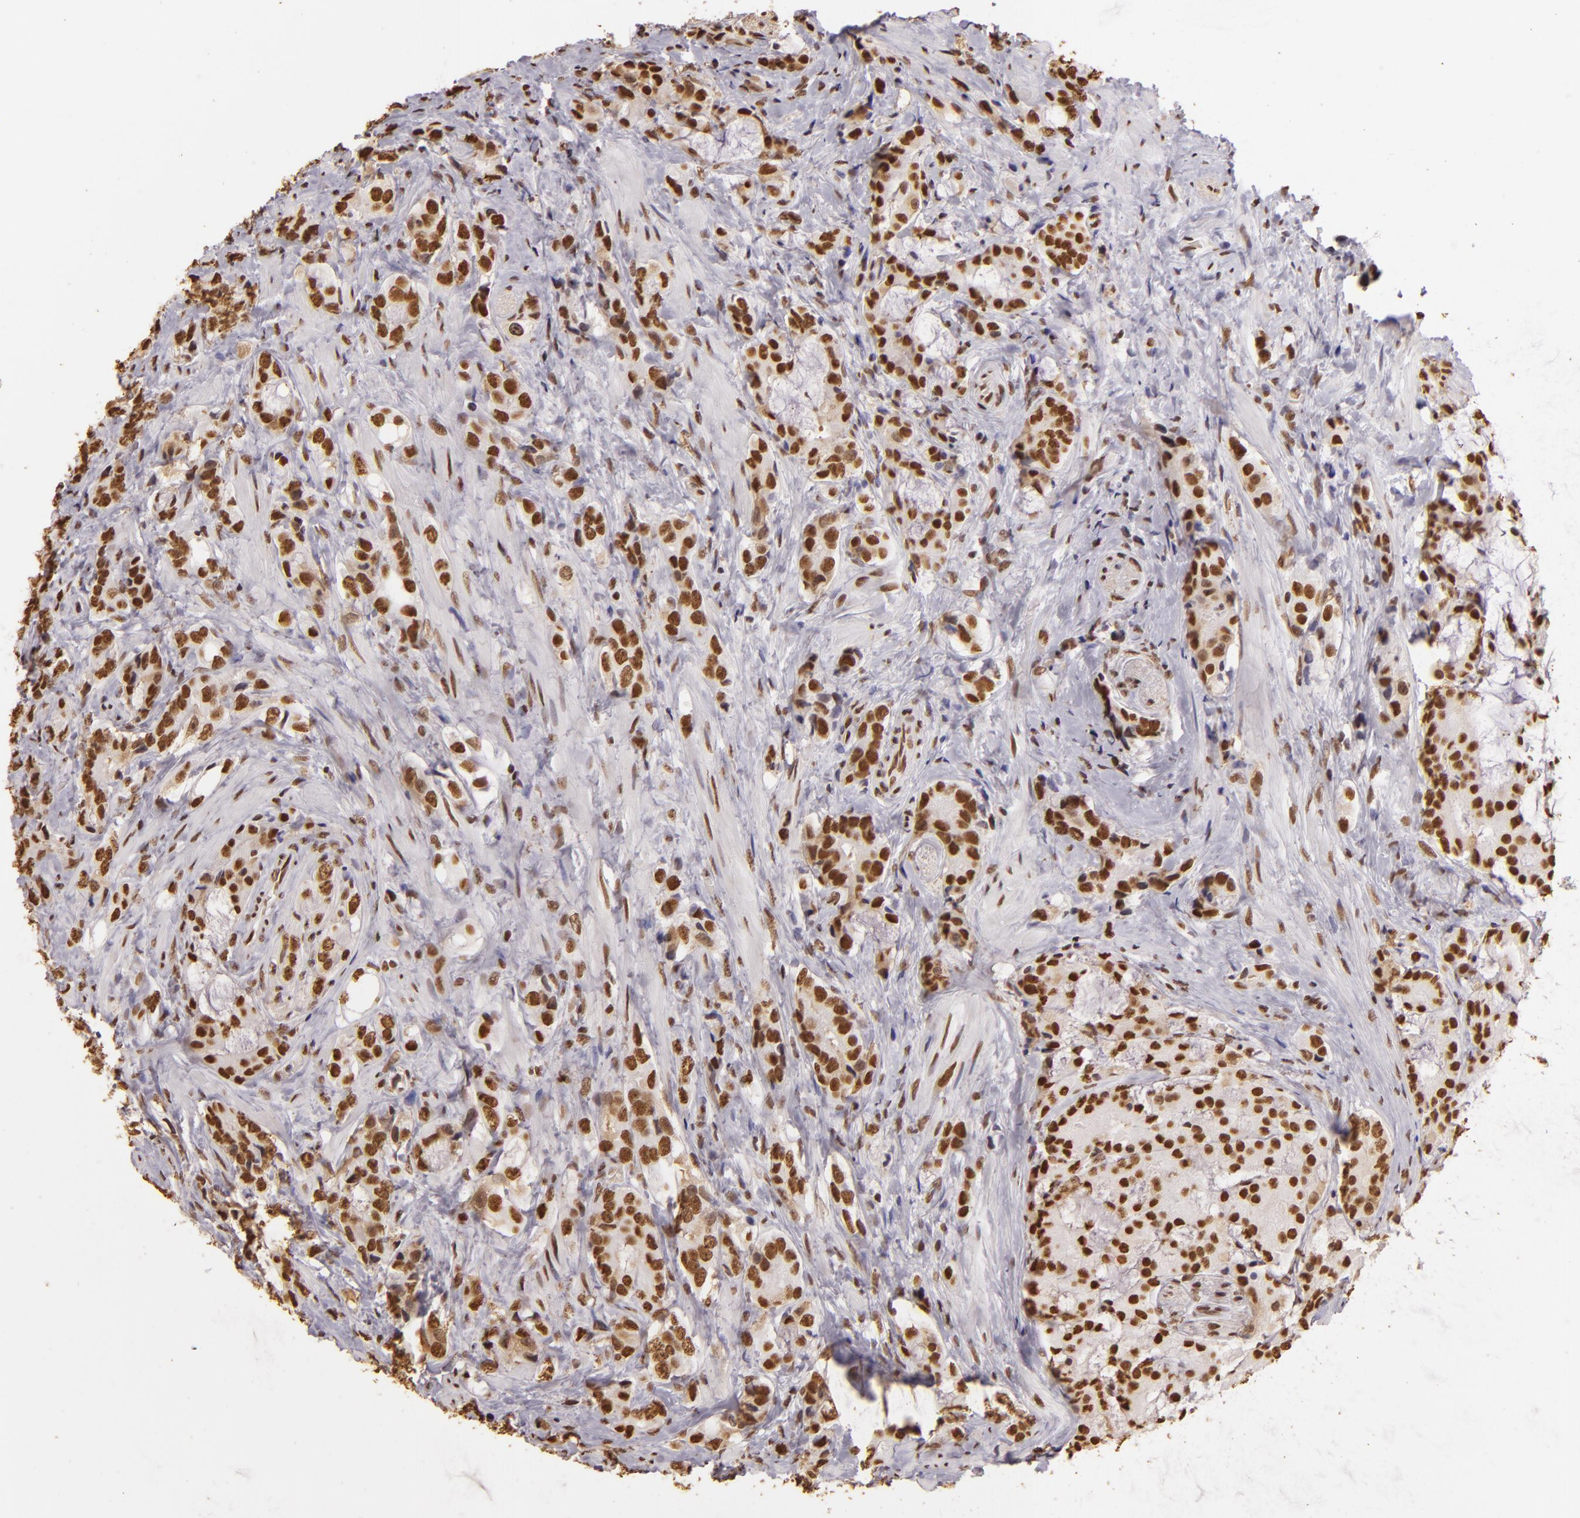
{"staining": {"intensity": "strong", "quantity": ">75%", "location": "nuclear"}, "tissue": "prostate cancer", "cell_type": "Tumor cells", "image_type": "cancer", "snomed": [{"axis": "morphology", "description": "Adenocarcinoma, Medium grade"}, {"axis": "topography", "description": "Prostate"}], "caption": "Tumor cells reveal high levels of strong nuclear expression in about >75% of cells in prostate cancer (medium-grade adenocarcinoma).", "gene": "PAPOLA", "patient": {"sex": "male", "age": 70}}